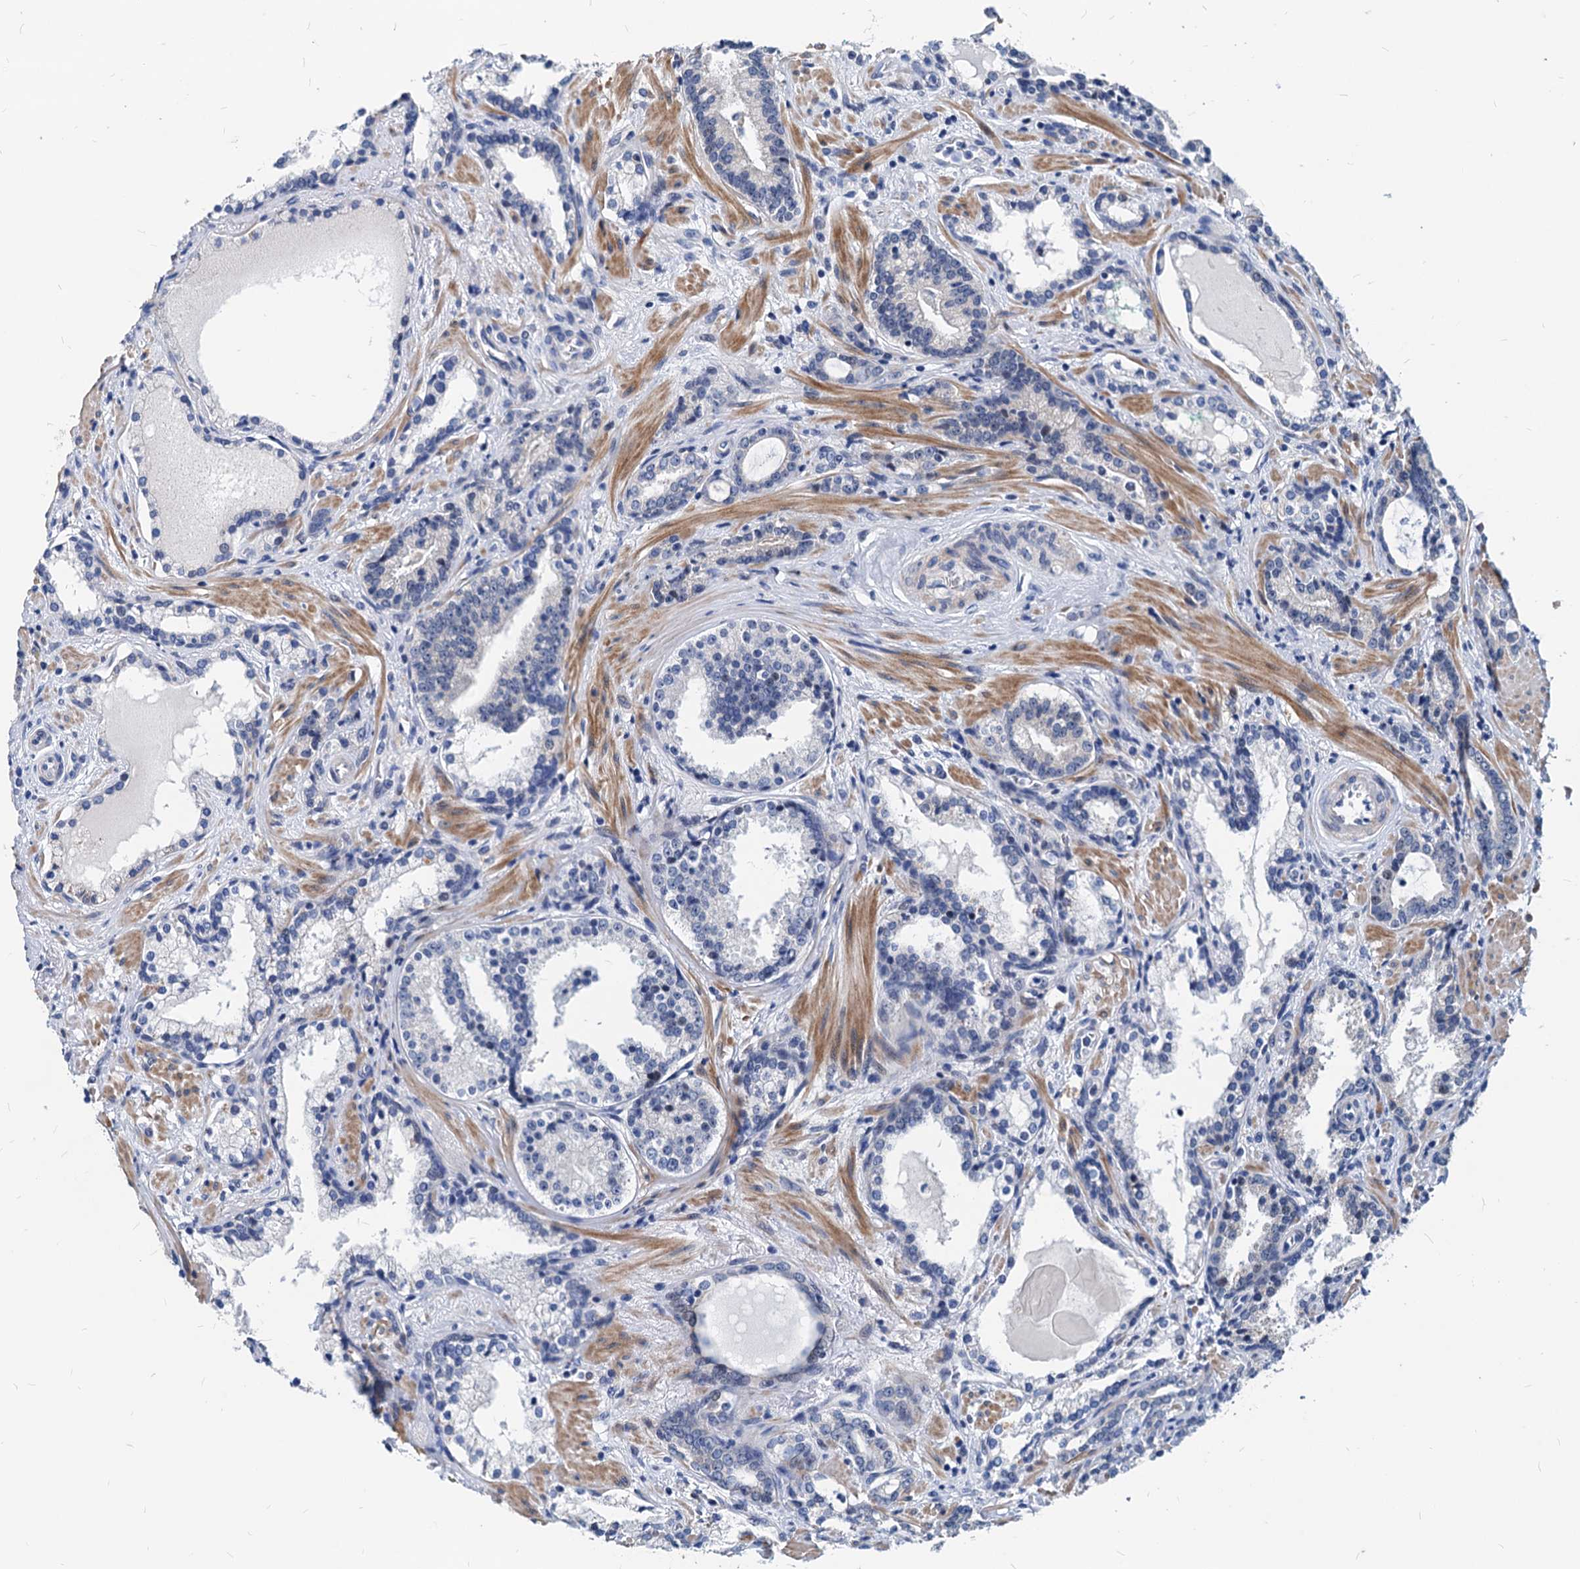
{"staining": {"intensity": "negative", "quantity": "none", "location": "none"}, "tissue": "prostate cancer", "cell_type": "Tumor cells", "image_type": "cancer", "snomed": [{"axis": "morphology", "description": "Adenocarcinoma, High grade"}, {"axis": "topography", "description": "Prostate"}], "caption": "Immunohistochemistry of prostate cancer (high-grade adenocarcinoma) displays no positivity in tumor cells. (DAB (3,3'-diaminobenzidine) immunohistochemistry, high magnification).", "gene": "HSF2", "patient": {"sex": "male", "age": 58}}